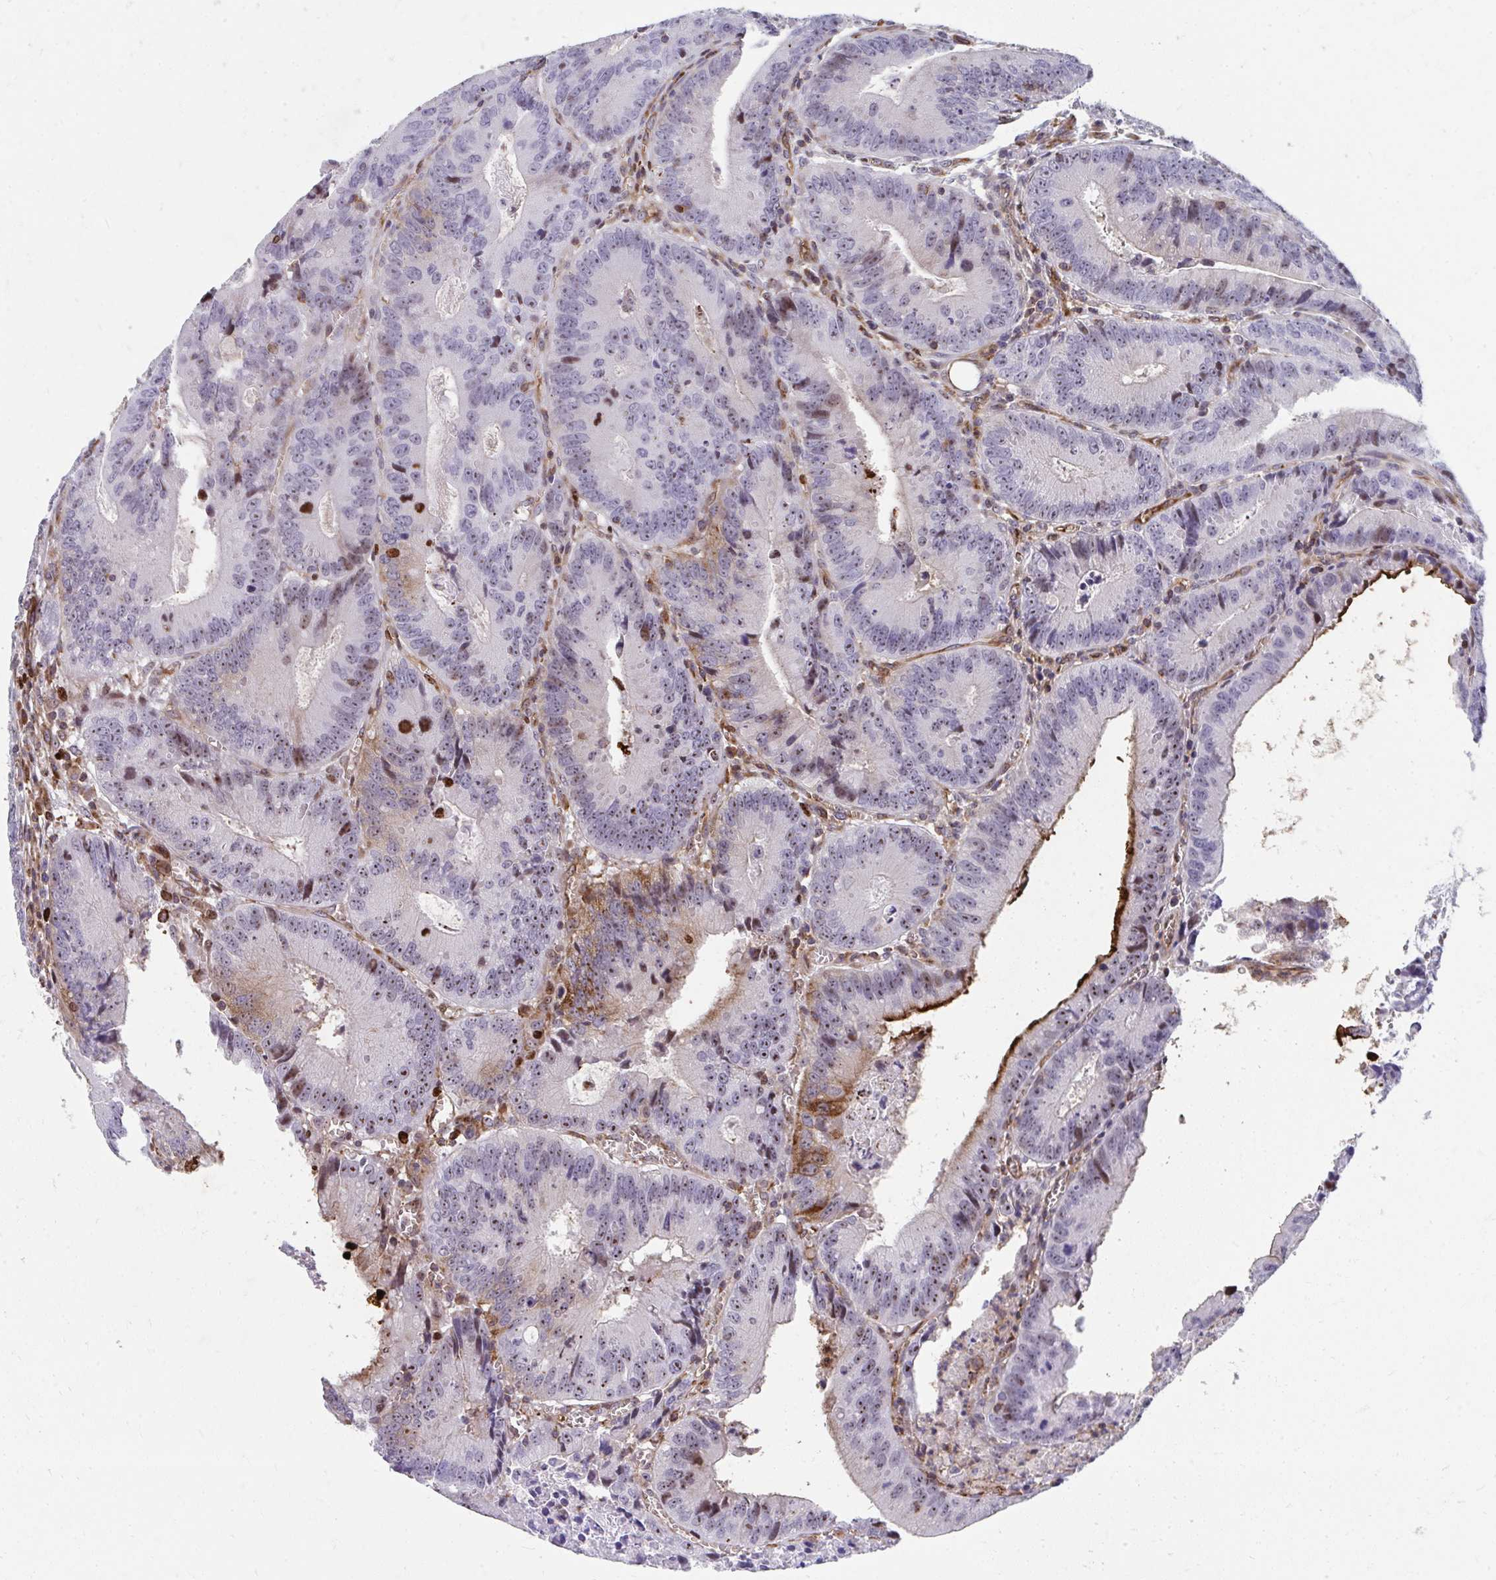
{"staining": {"intensity": "moderate", "quantity": "<25%", "location": "cytoplasmic/membranous,nuclear"}, "tissue": "colorectal cancer", "cell_type": "Tumor cells", "image_type": "cancer", "snomed": [{"axis": "morphology", "description": "Adenocarcinoma, NOS"}, {"axis": "topography", "description": "Rectum"}], "caption": "Brown immunohistochemical staining in colorectal cancer shows moderate cytoplasmic/membranous and nuclear expression in approximately <25% of tumor cells.", "gene": "FOXN3", "patient": {"sex": "female", "age": 81}}